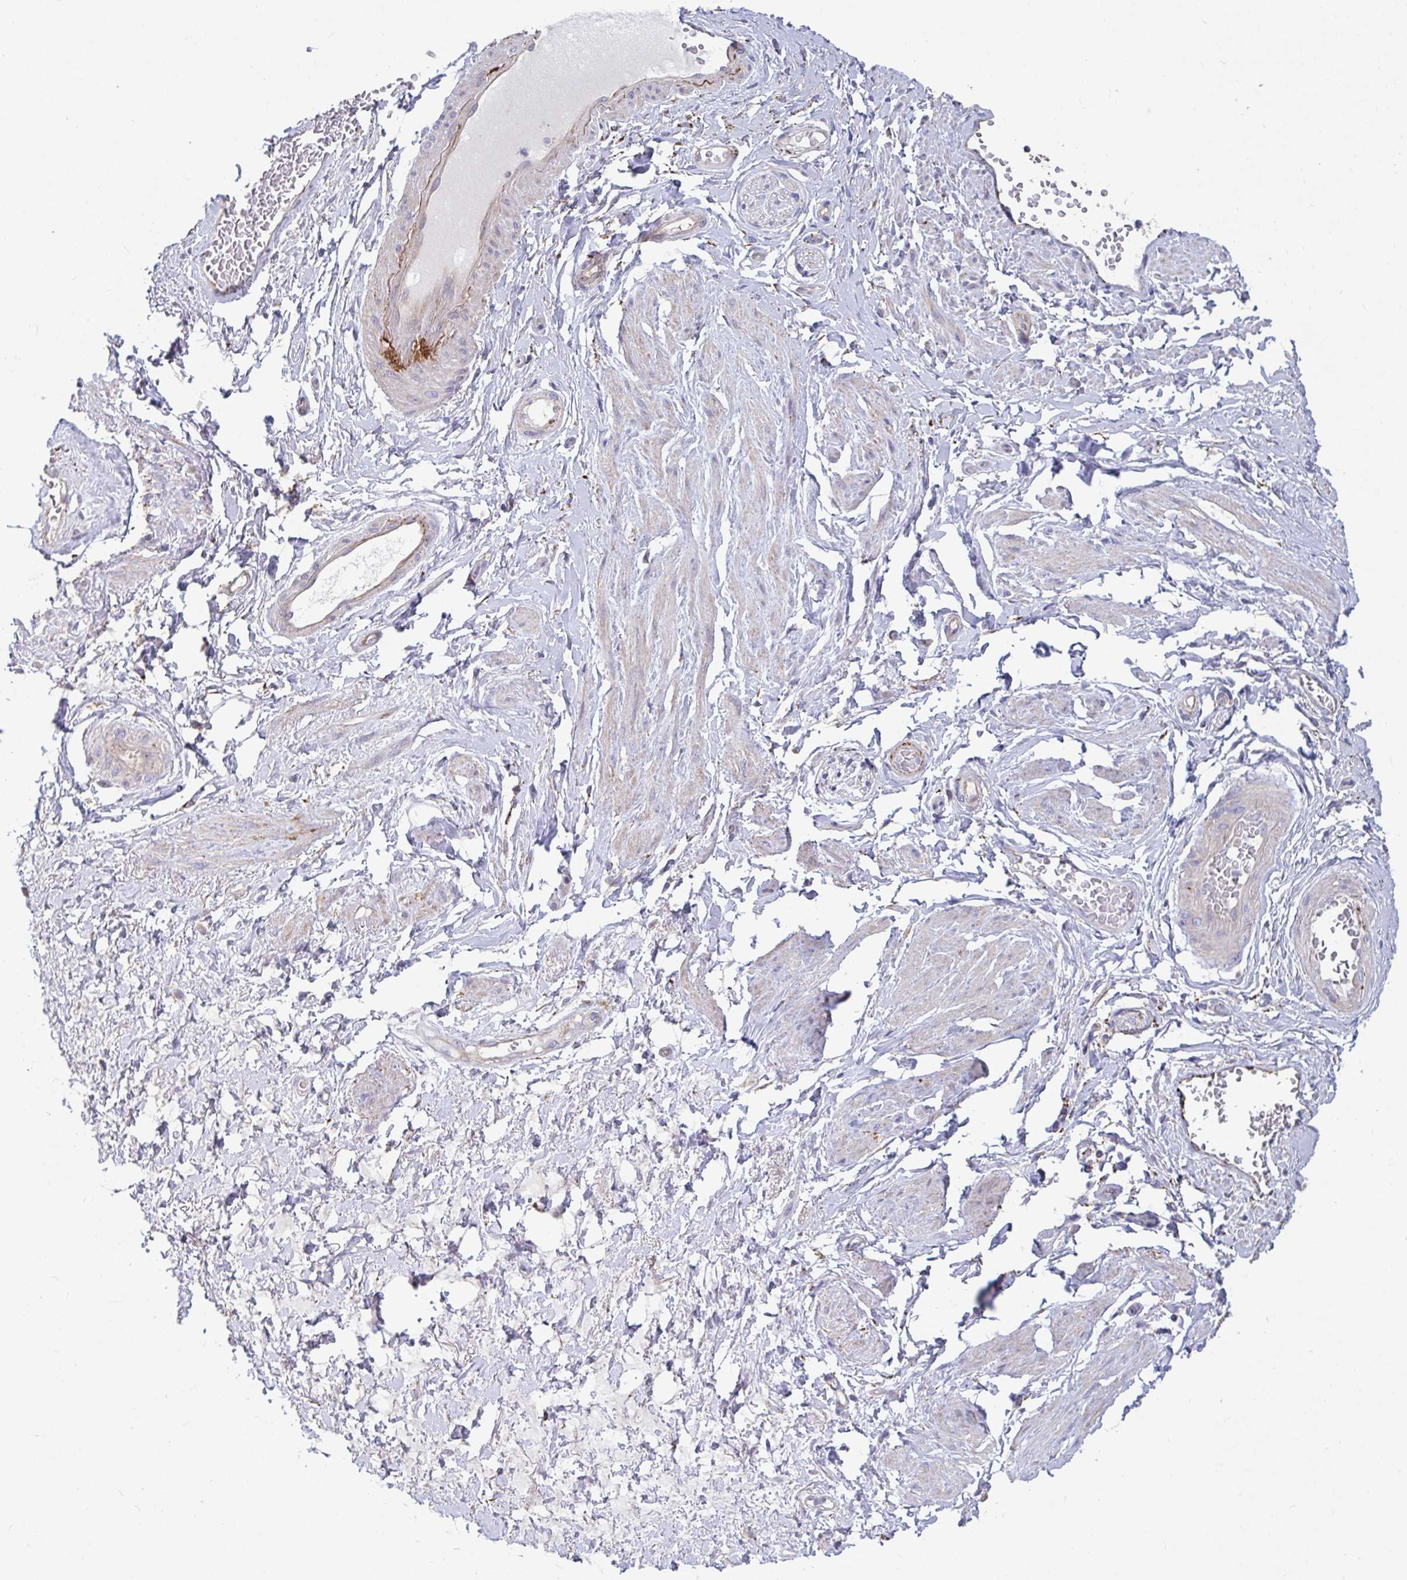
{"staining": {"intensity": "negative", "quantity": "none", "location": "none"}, "tissue": "adipose tissue", "cell_type": "Adipocytes", "image_type": "normal", "snomed": [{"axis": "morphology", "description": "Normal tissue, NOS"}, {"axis": "topography", "description": "Vagina"}, {"axis": "topography", "description": "Peripheral nerve tissue"}], "caption": "Adipose tissue stained for a protein using IHC exhibits no staining adipocytes.", "gene": "FAM156A", "patient": {"sex": "female", "age": 71}}